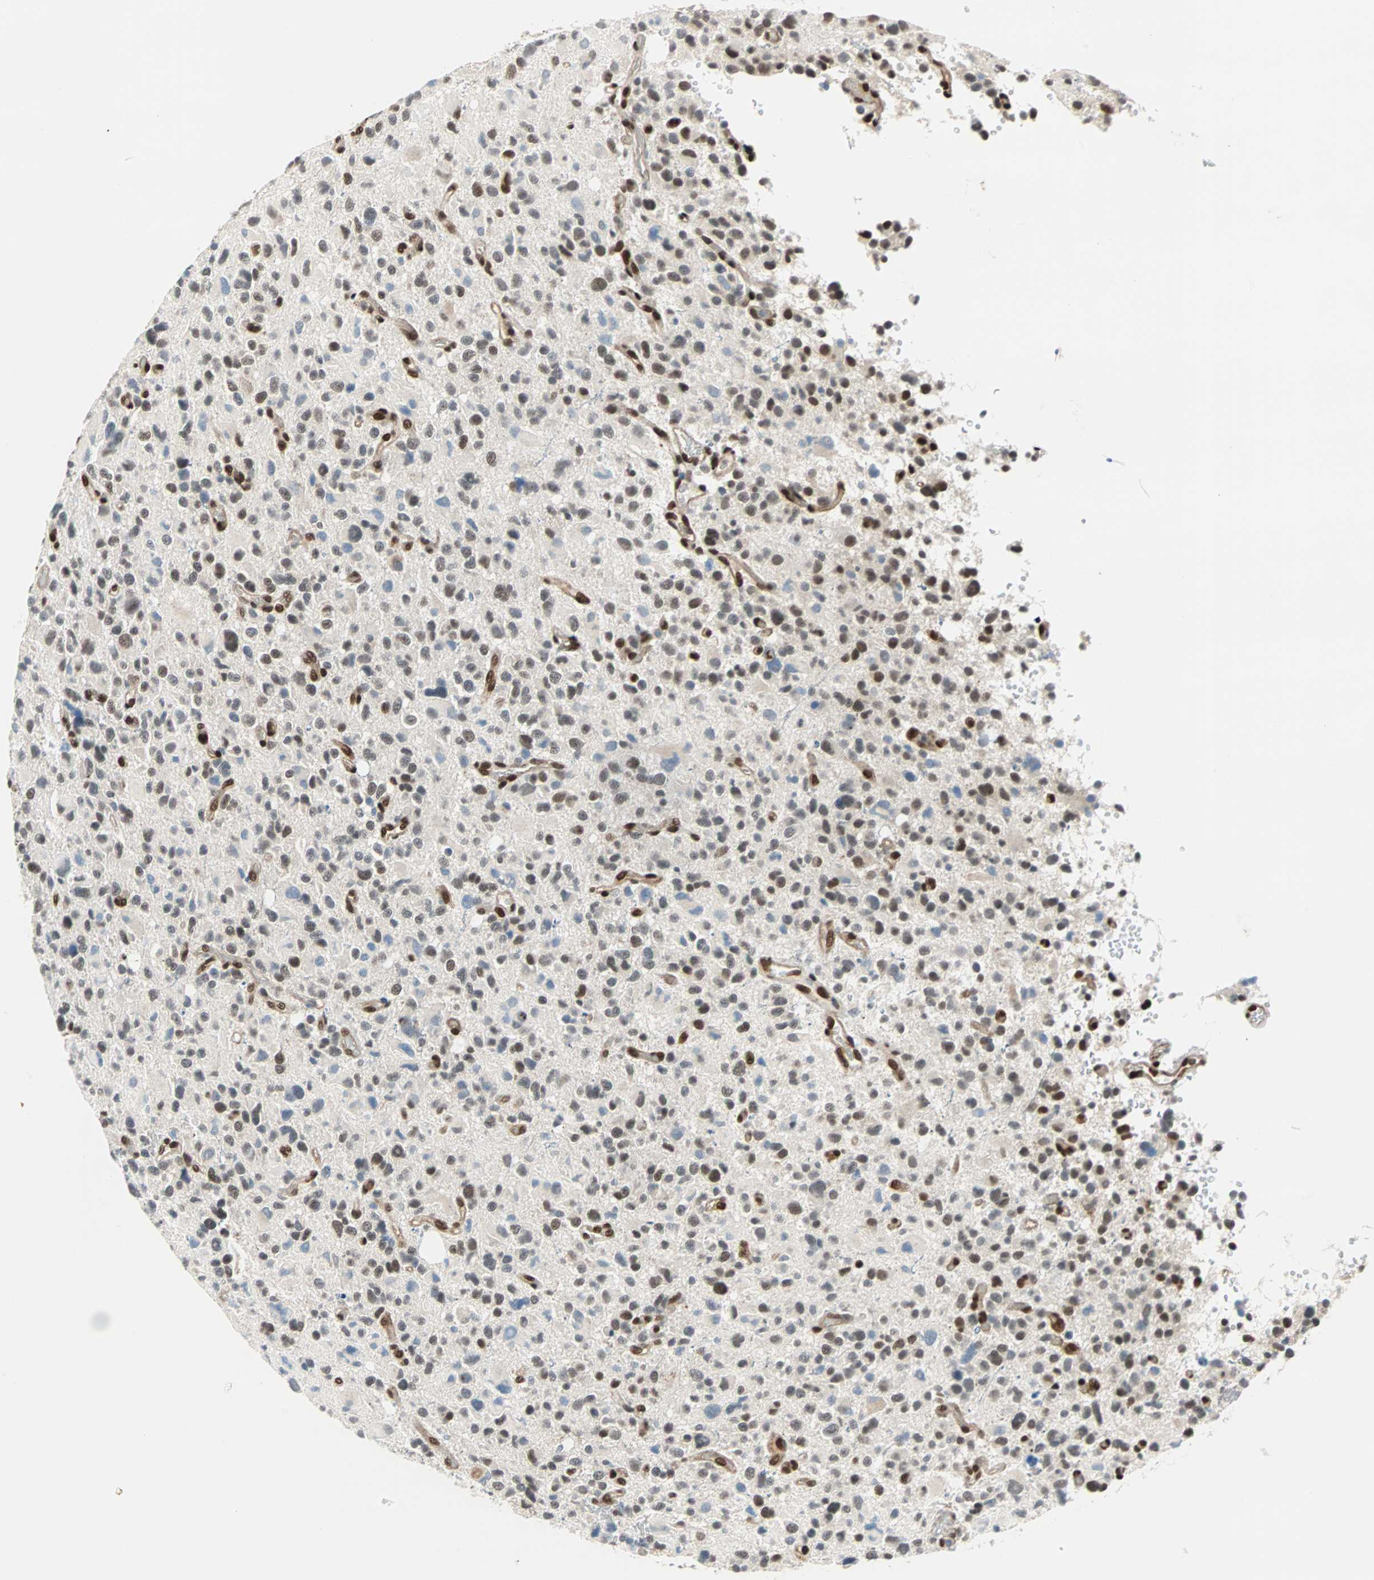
{"staining": {"intensity": "weak", "quantity": "25%-75%", "location": "nuclear"}, "tissue": "glioma", "cell_type": "Tumor cells", "image_type": "cancer", "snomed": [{"axis": "morphology", "description": "Glioma, malignant, High grade"}, {"axis": "topography", "description": "Brain"}], "caption": "Weak nuclear staining is appreciated in about 25%-75% of tumor cells in glioma.", "gene": "WWTR1", "patient": {"sex": "male", "age": 48}}